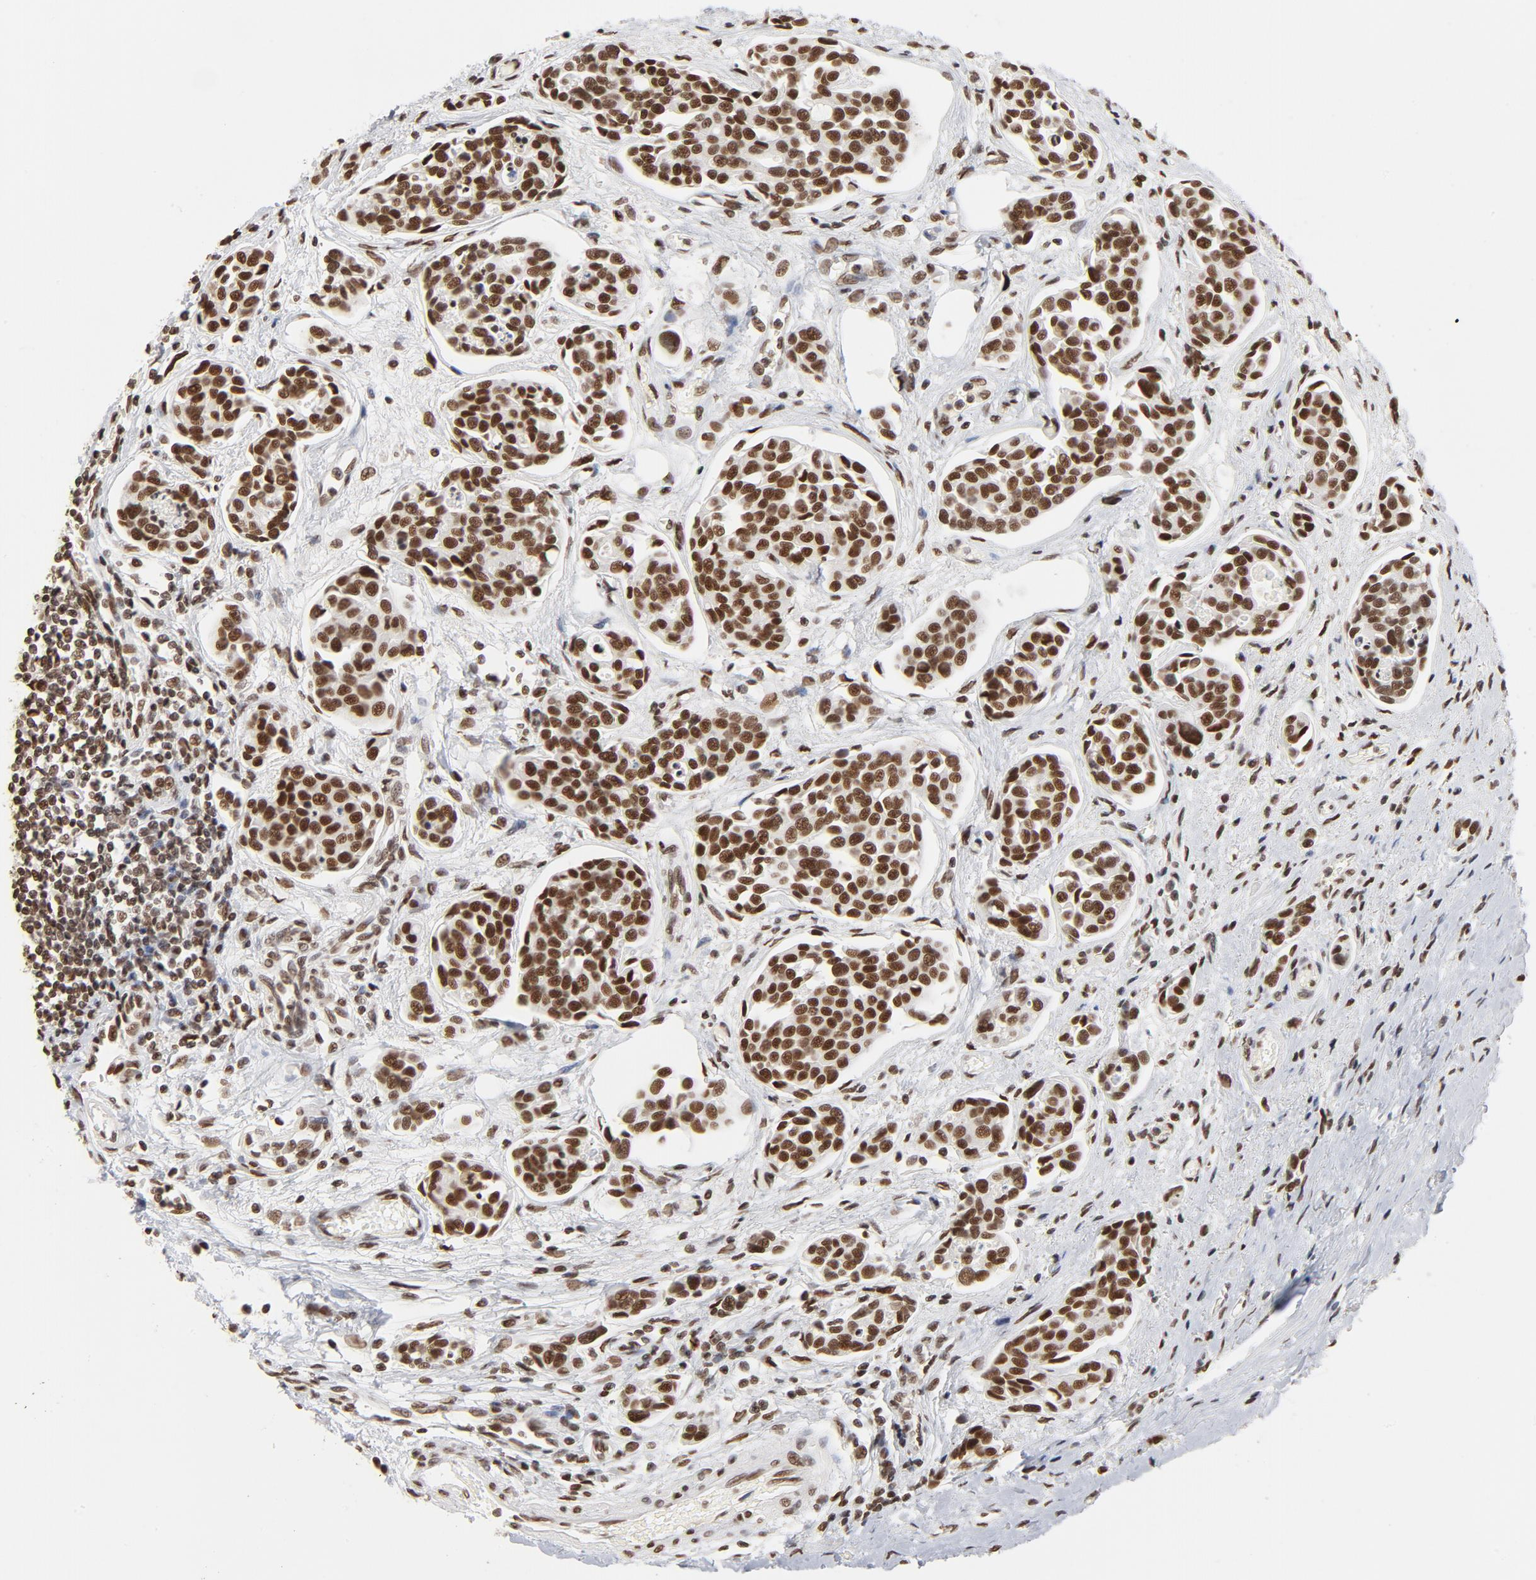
{"staining": {"intensity": "strong", "quantity": ">75%", "location": "nuclear"}, "tissue": "urothelial cancer", "cell_type": "Tumor cells", "image_type": "cancer", "snomed": [{"axis": "morphology", "description": "Urothelial carcinoma, High grade"}, {"axis": "topography", "description": "Urinary bladder"}], "caption": "Urothelial cancer stained for a protein (brown) reveals strong nuclear positive expression in about >75% of tumor cells.", "gene": "TP53BP1", "patient": {"sex": "male", "age": 78}}